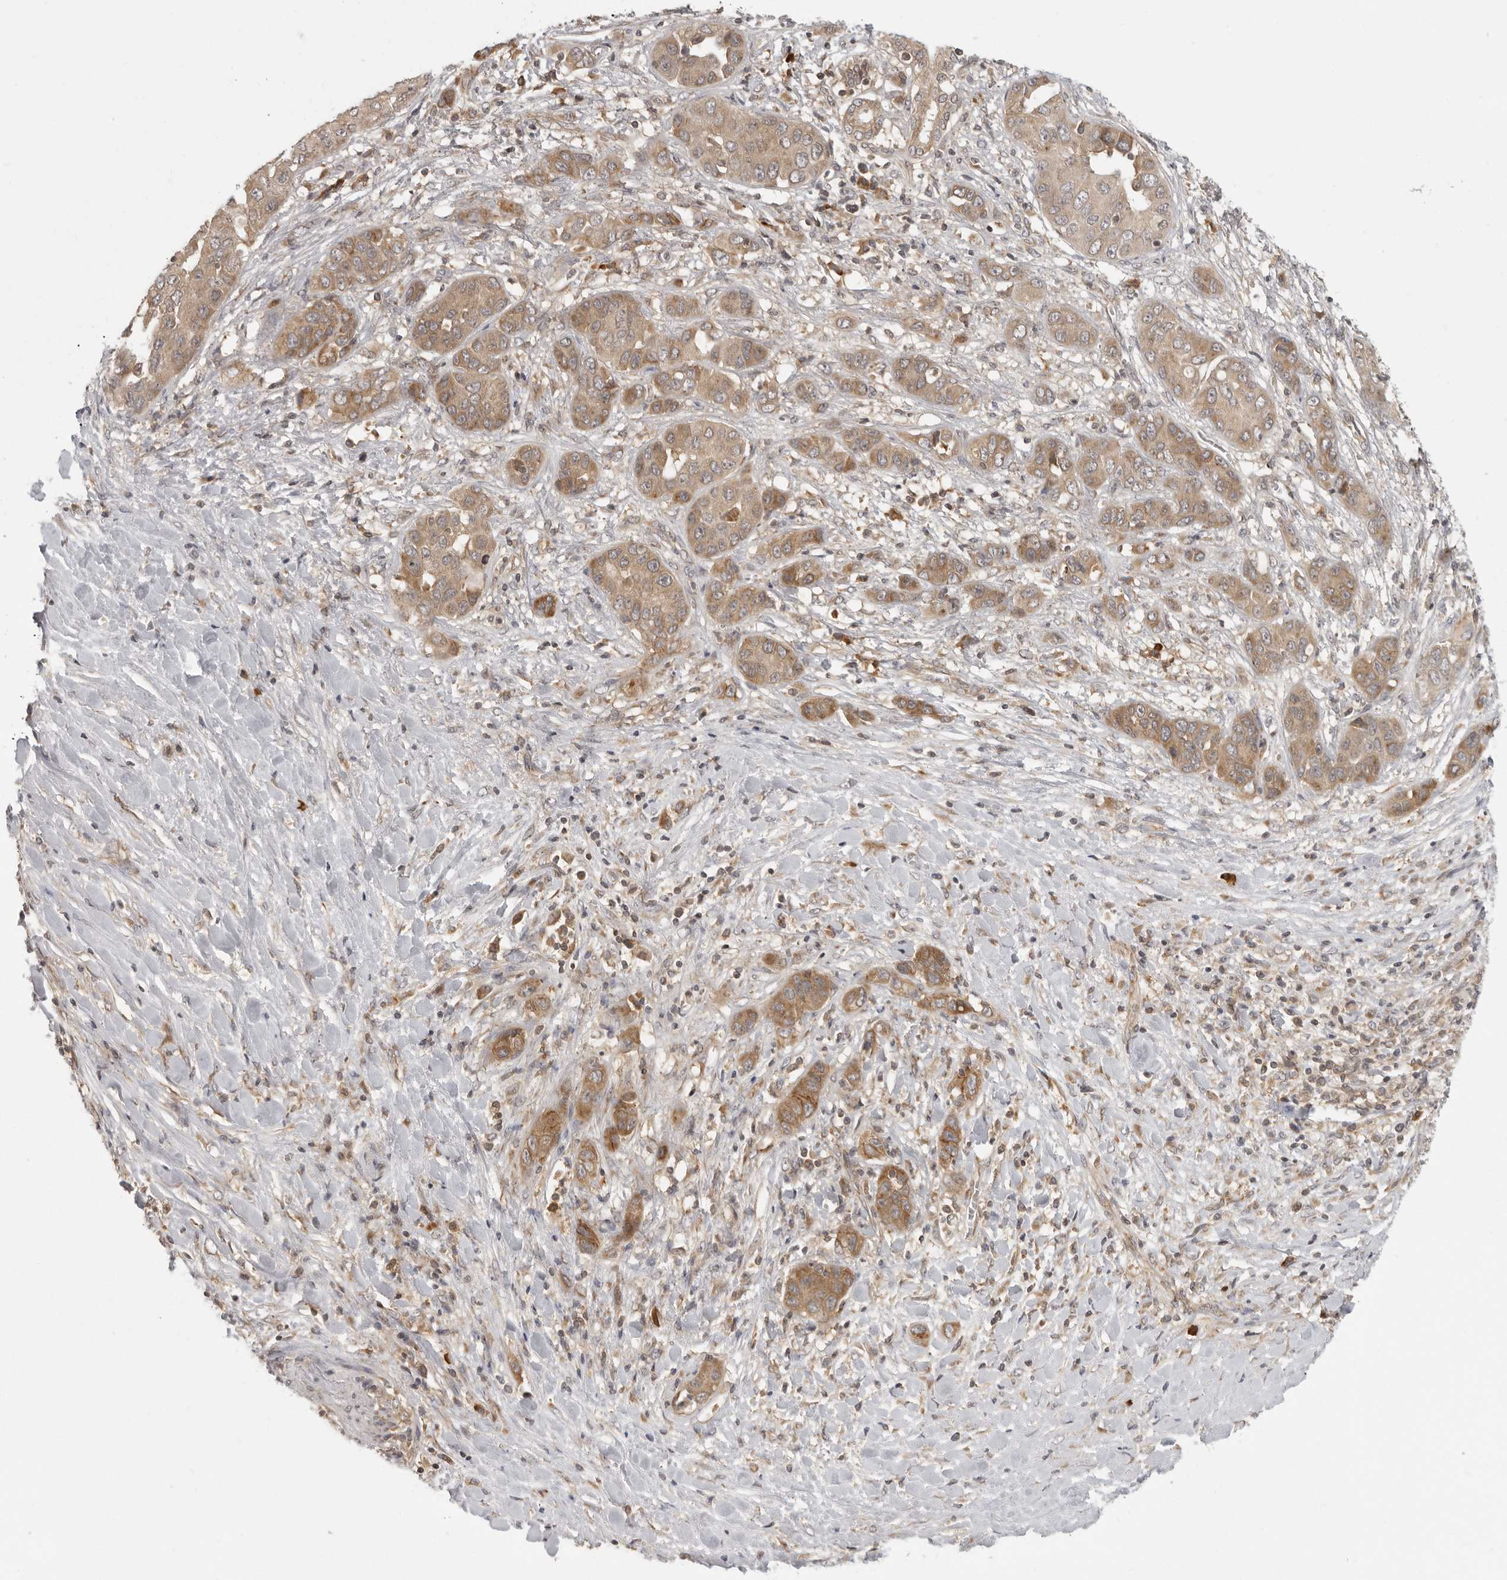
{"staining": {"intensity": "moderate", "quantity": ">75%", "location": "cytoplasmic/membranous"}, "tissue": "liver cancer", "cell_type": "Tumor cells", "image_type": "cancer", "snomed": [{"axis": "morphology", "description": "Cholangiocarcinoma"}, {"axis": "topography", "description": "Liver"}], "caption": "Protein expression analysis of liver cancer (cholangiocarcinoma) reveals moderate cytoplasmic/membranous staining in about >75% of tumor cells. (DAB (3,3'-diaminobenzidine) = brown stain, brightfield microscopy at high magnification).", "gene": "PRRC2A", "patient": {"sex": "female", "age": 52}}